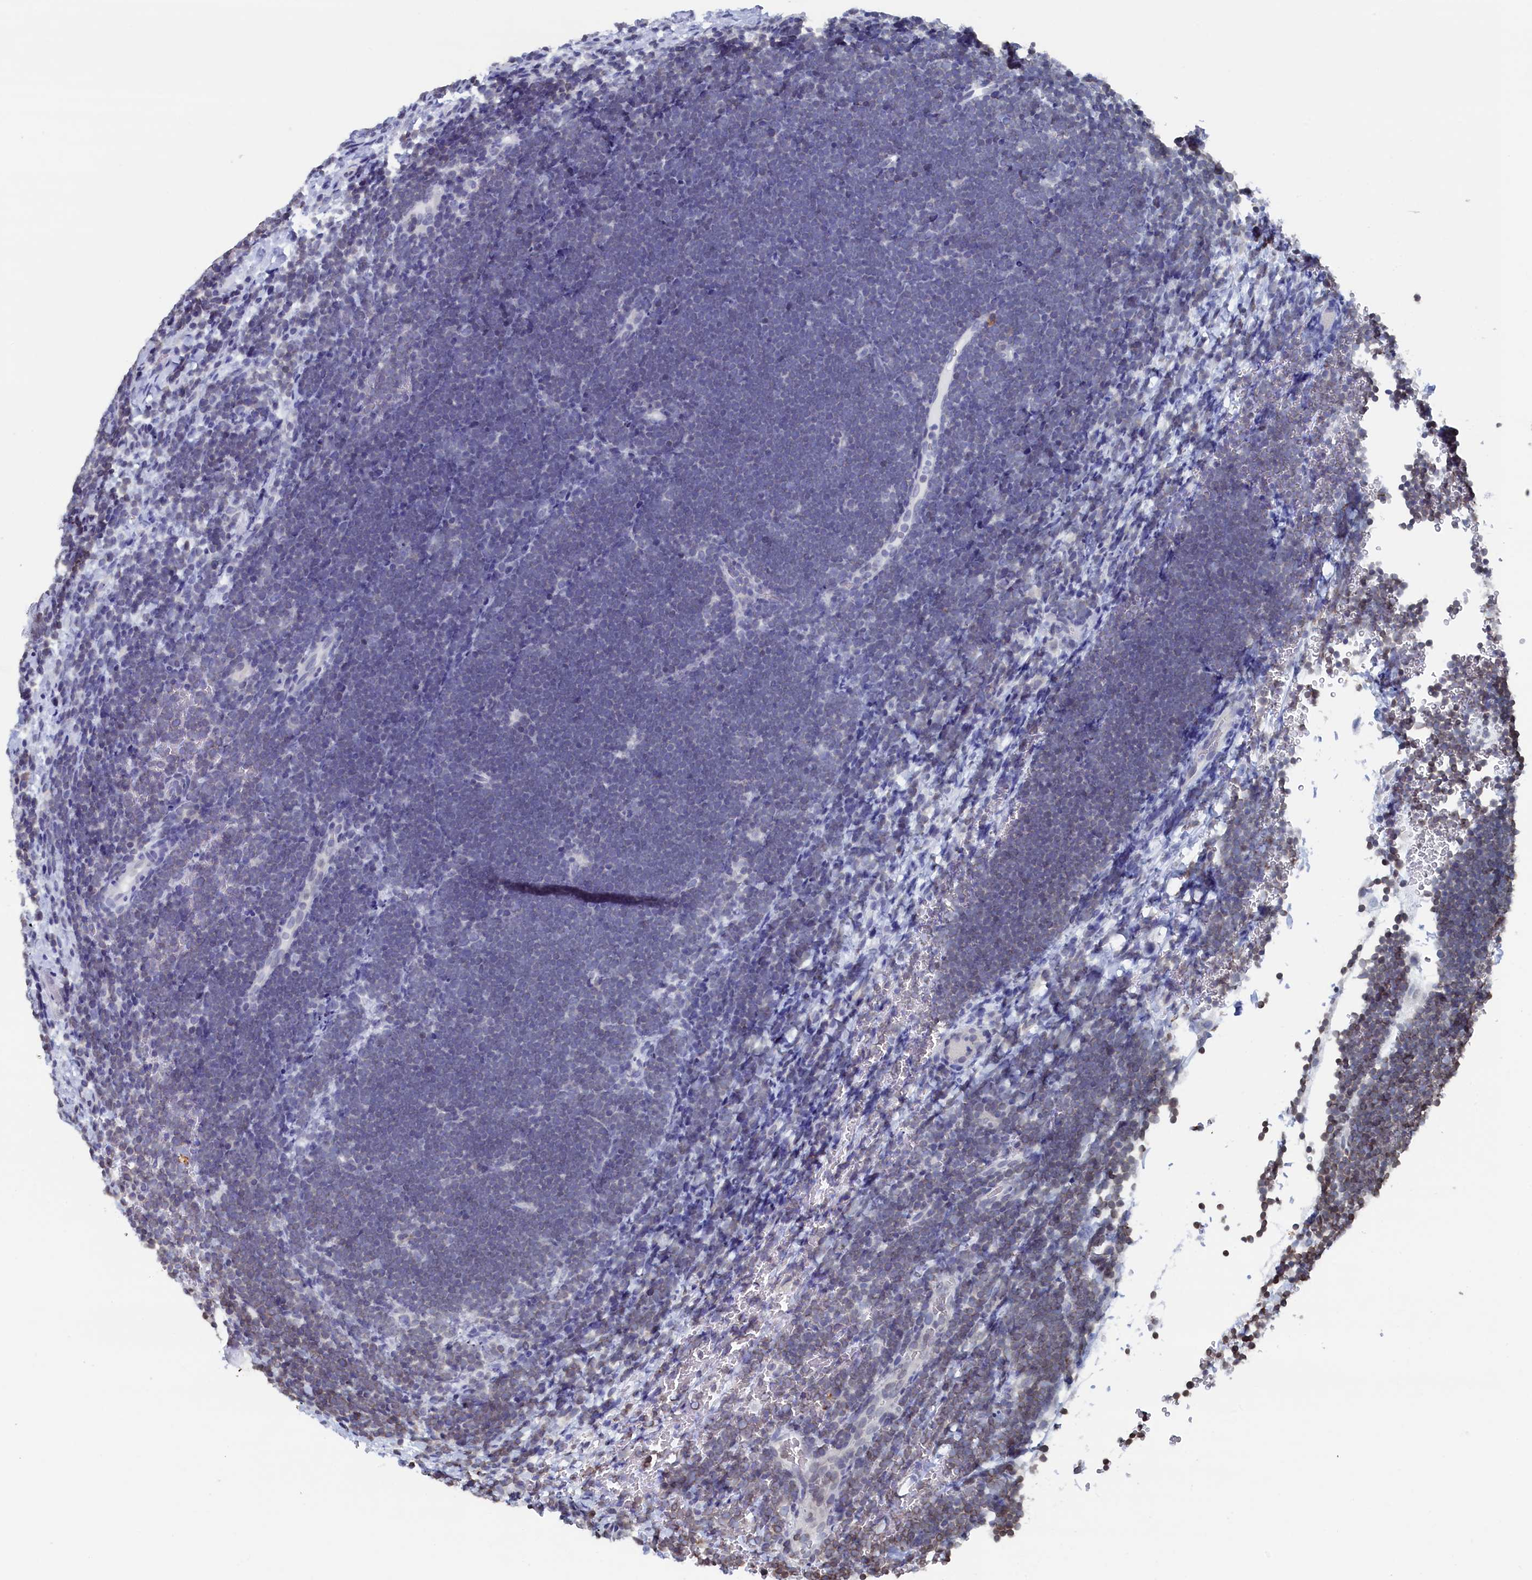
{"staining": {"intensity": "negative", "quantity": "none", "location": "none"}, "tissue": "lymphoma", "cell_type": "Tumor cells", "image_type": "cancer", "snomed": [{"axis": "morphology", "description": "Malignant lymphoma, non-Hodgkin's type, High grade"}, {"axis": "topography", "description": "Lymph node"}], "caption": "There is no significant staining in tumor cells of lymphoma.", "gene": "C11orf54", "patient": {"sex": "male", "age": 13}}